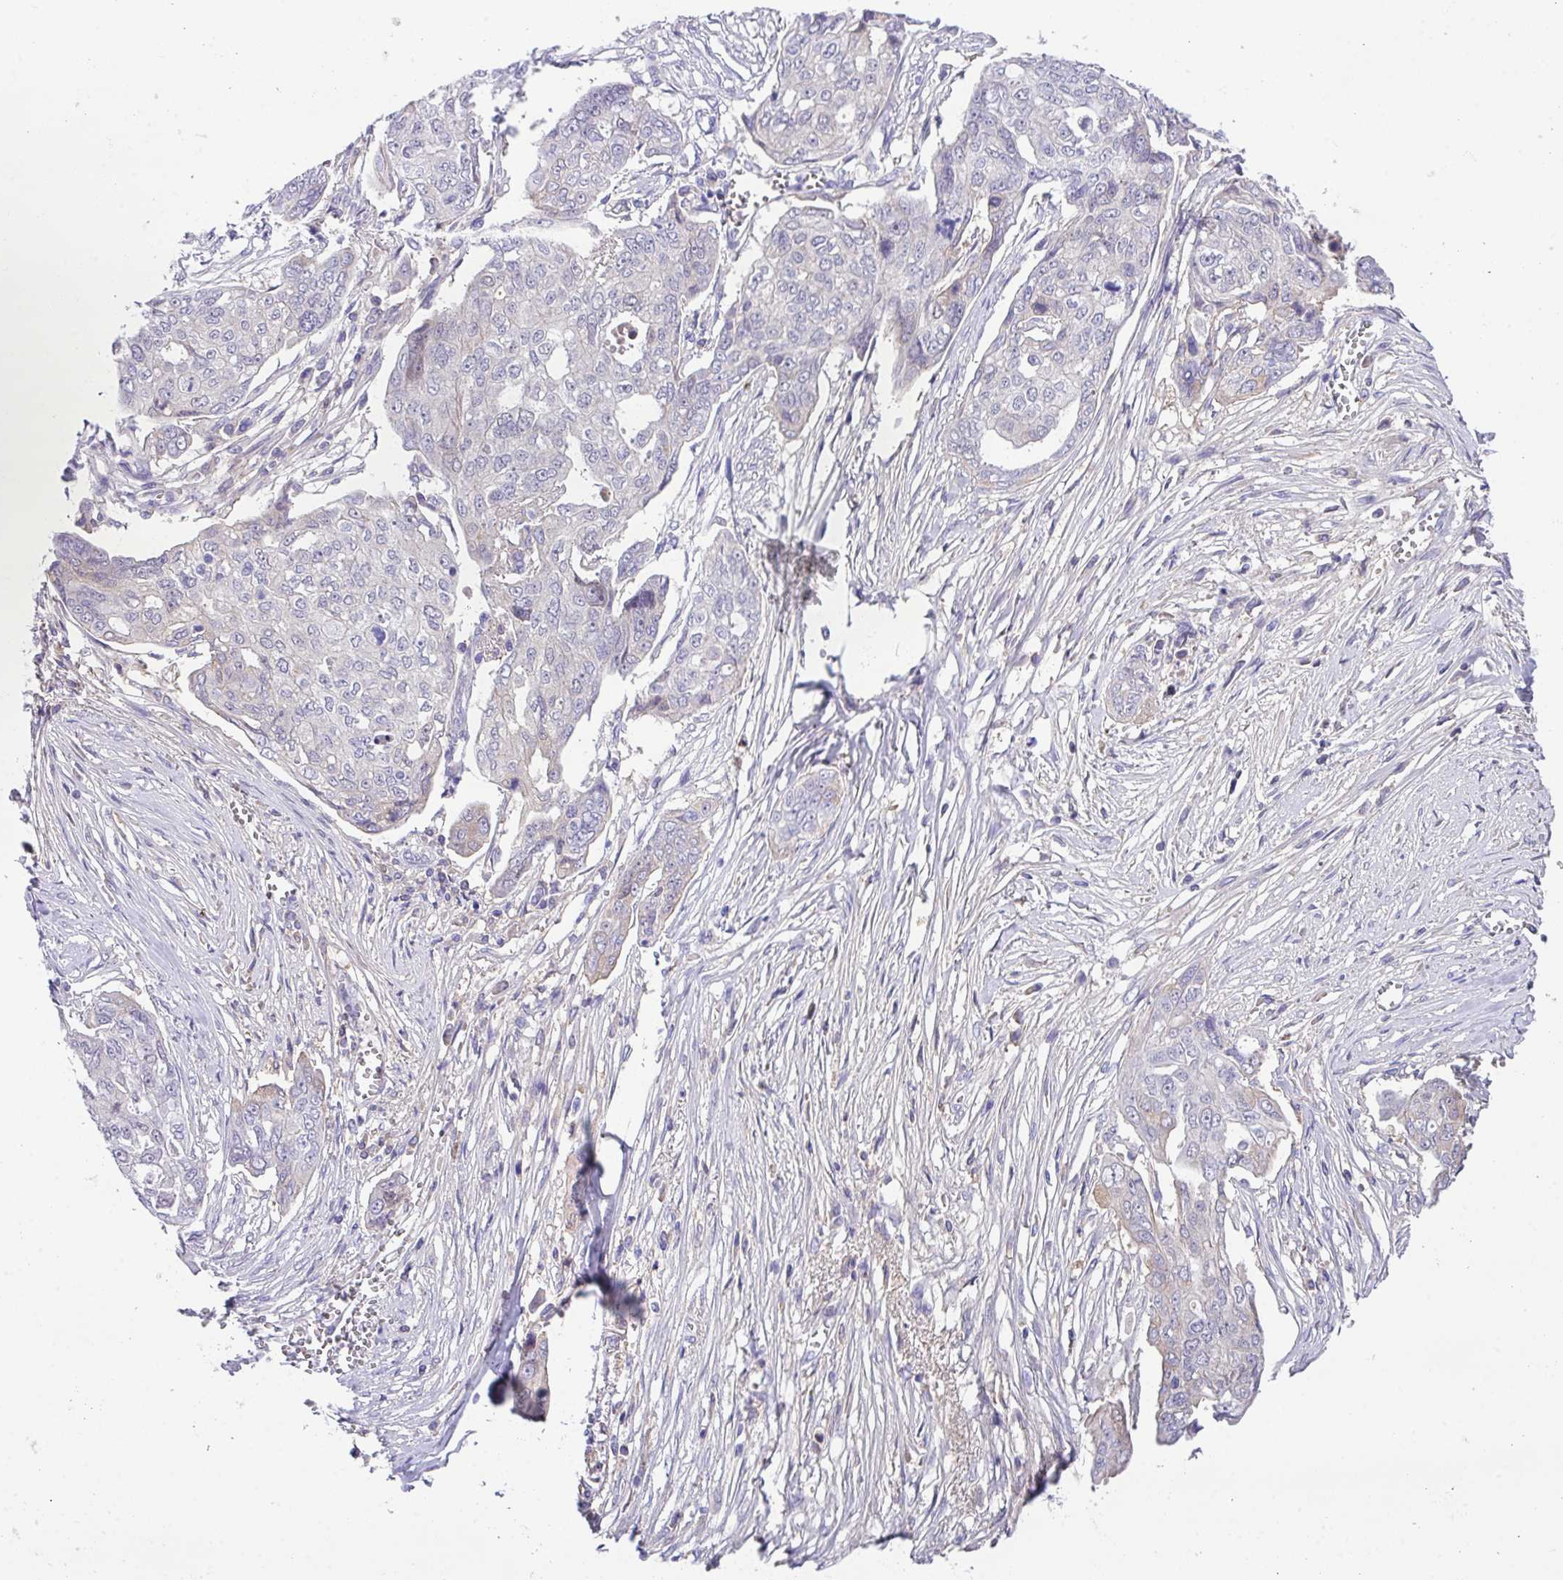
{"staining": {"intensity": "negative", "quantity": "none", "location": "none"}, "tissue": "ovarian cancer", "cell_type": "Tumor cells", "image_type": "cancer", "snomed": [{"axis": "morphology", "description": "Carcinoma, endometroid"}, {"axis": "topography", "description": "Ovary"}], "caption": "A high-resolution histopathology image shows IHC staining of ovarian cancer (endometroid carcinoma), which displays no significant positivity in tumor cells.", "gene": "DNAL1", "patient": {"sex": "female", "age": 70}}